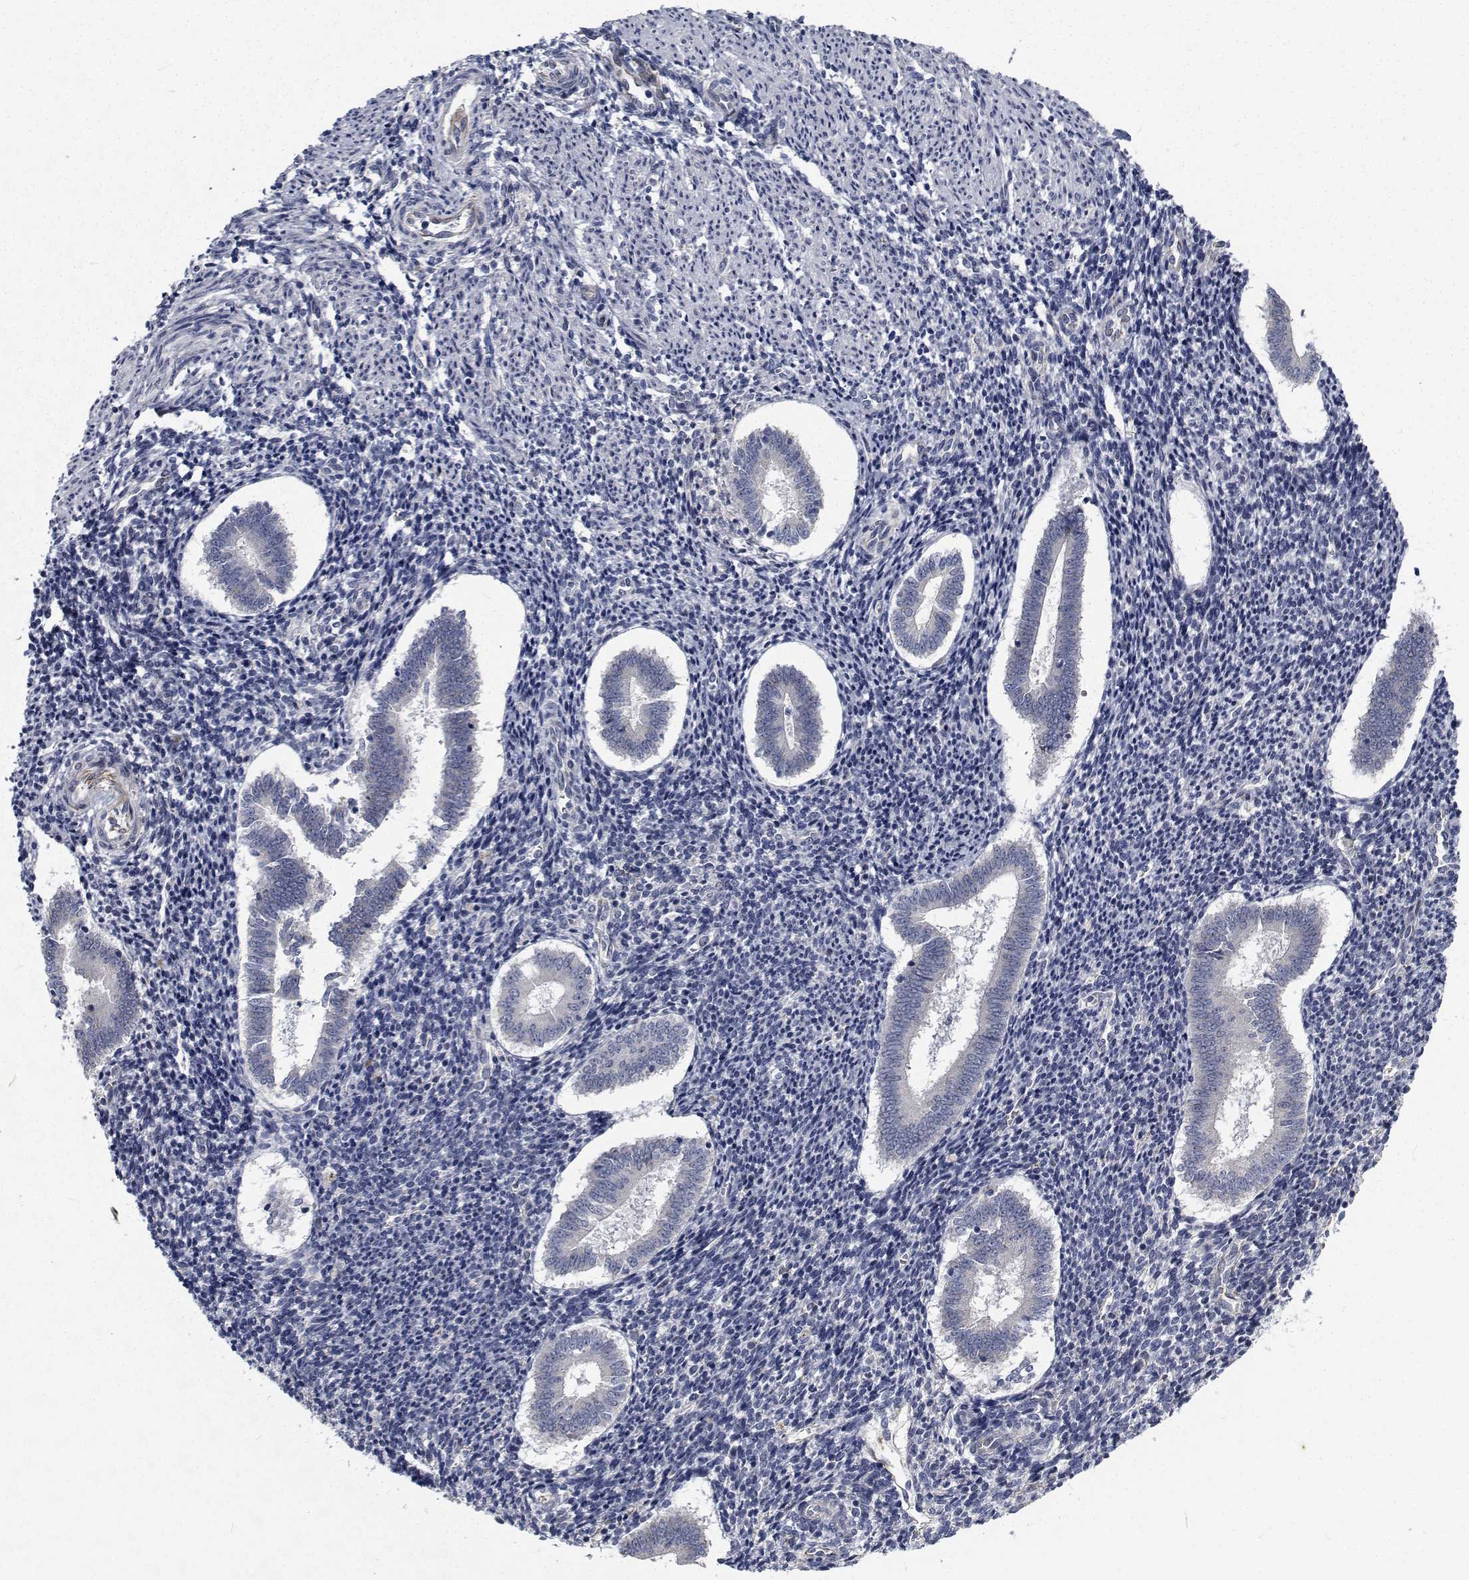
{"staining": {"intensity": "negative", "quantity": "none", "location": "none"}, "tissue": "endometrium", "cell_type": "Cells in endometrial stroma", "image_type": "normal", "snomed": [{"axis": "morphology", "description": "Normal tissue, NOS"}, {"axis": "topography", "description": "Endometrium"}], "caption": "This image is of benign endometrium stained with IHC to label a protein in brown with the nuclei are counter-stained blue. There is no staining in cells in endometrial stroma.", "gene": "TTBK1", "patient": {"sex": "female", "age": 25}}